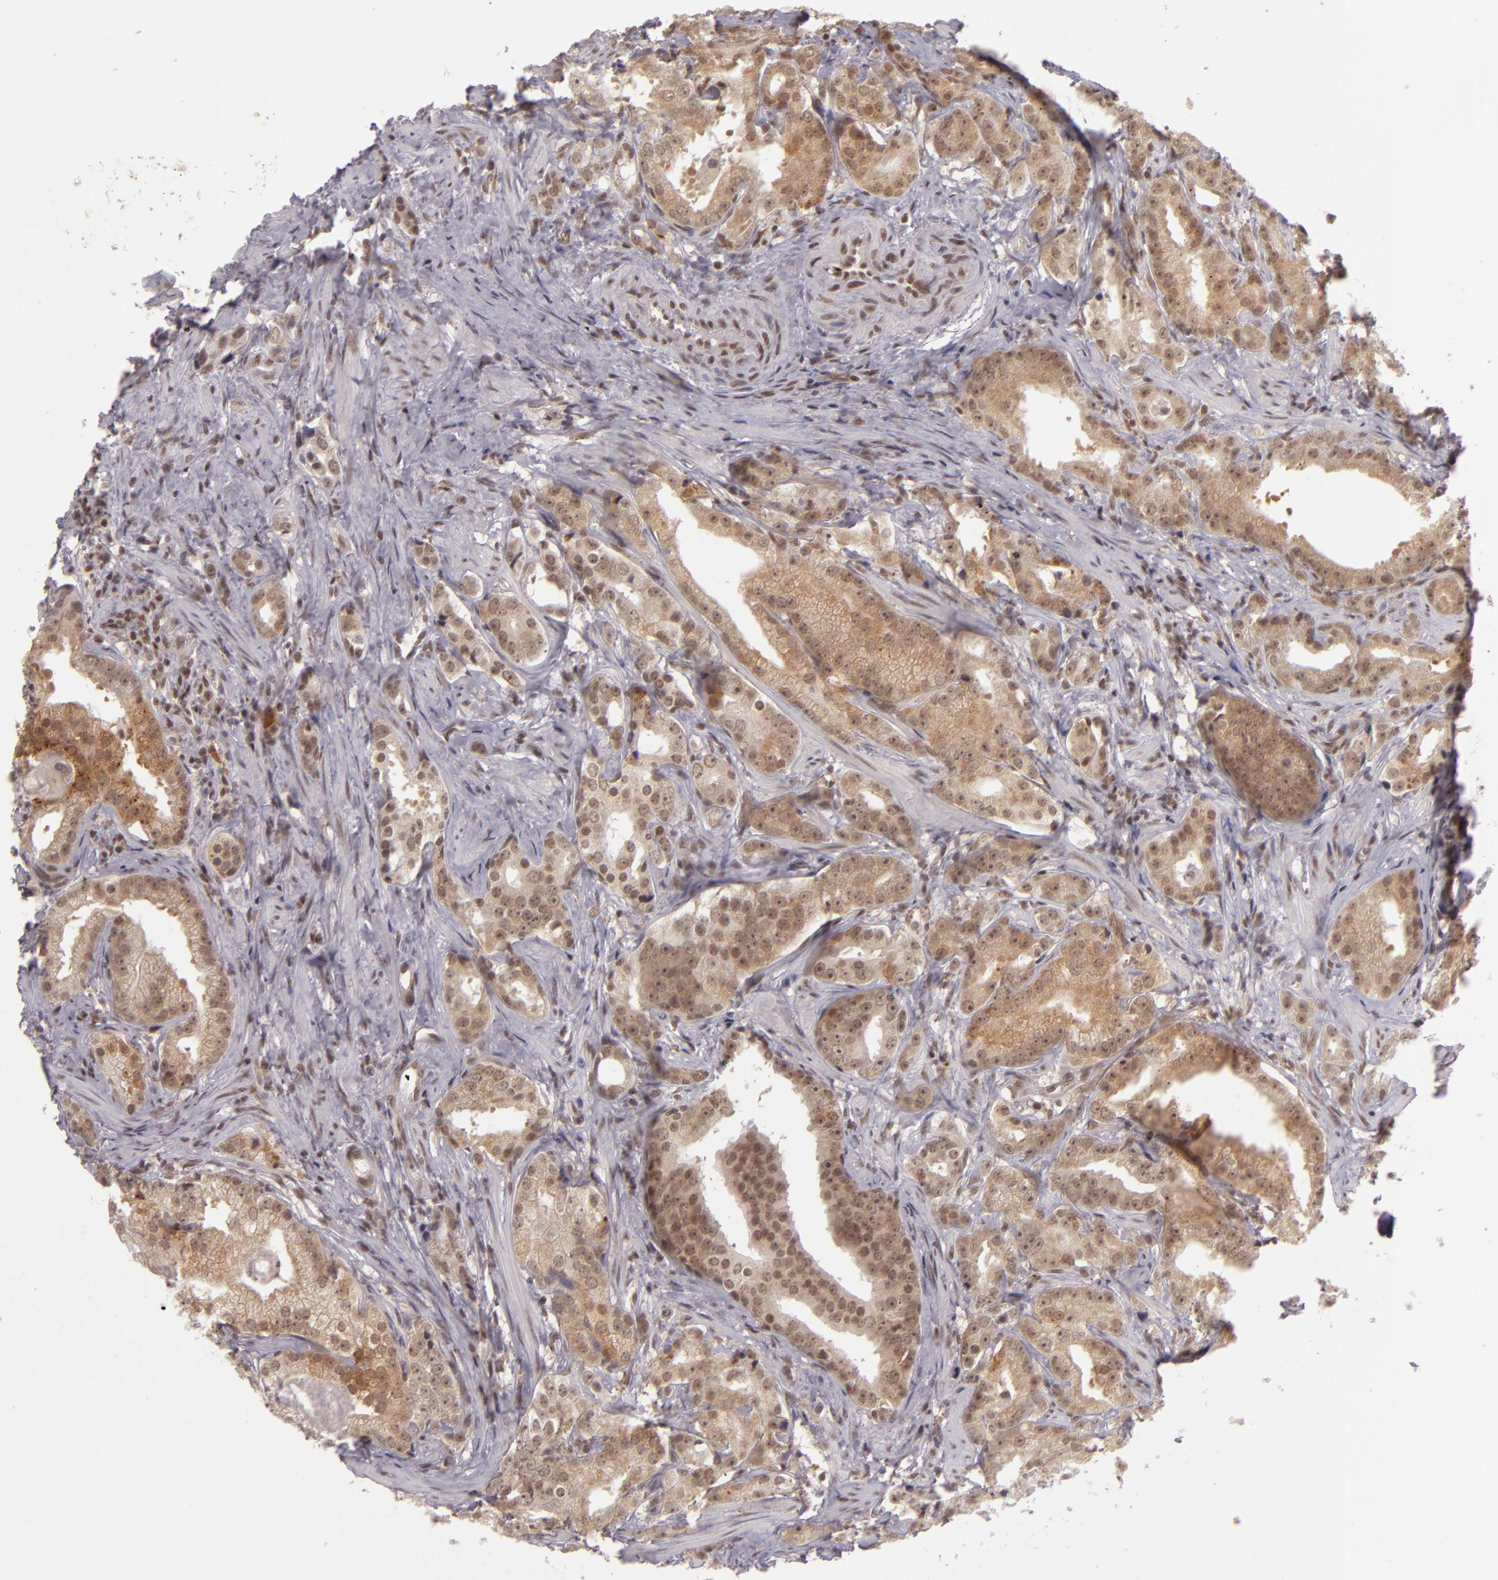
{"staining": {"intensity": "moderate", "quantity": ">75%", "location": "cytoplasmic/membranous,nuclear"}, "tissue": "prostate cancer", "cell_type": "Tumor cells", "image_type": "cancer", "snomed": [{"axis": "morphology", "description": "Adenocarcinoma, Low grade"}, {"axis": "topography", "description": "Prostate"}], "caption": "Protein expression analysis of prostate cancer exhibits moderate cytoplasmic/membranous and nuclear expression in approximately >75% of tumor cells.", "gene": "ZFX", "patient": {"sex": "male", "age": 59}}